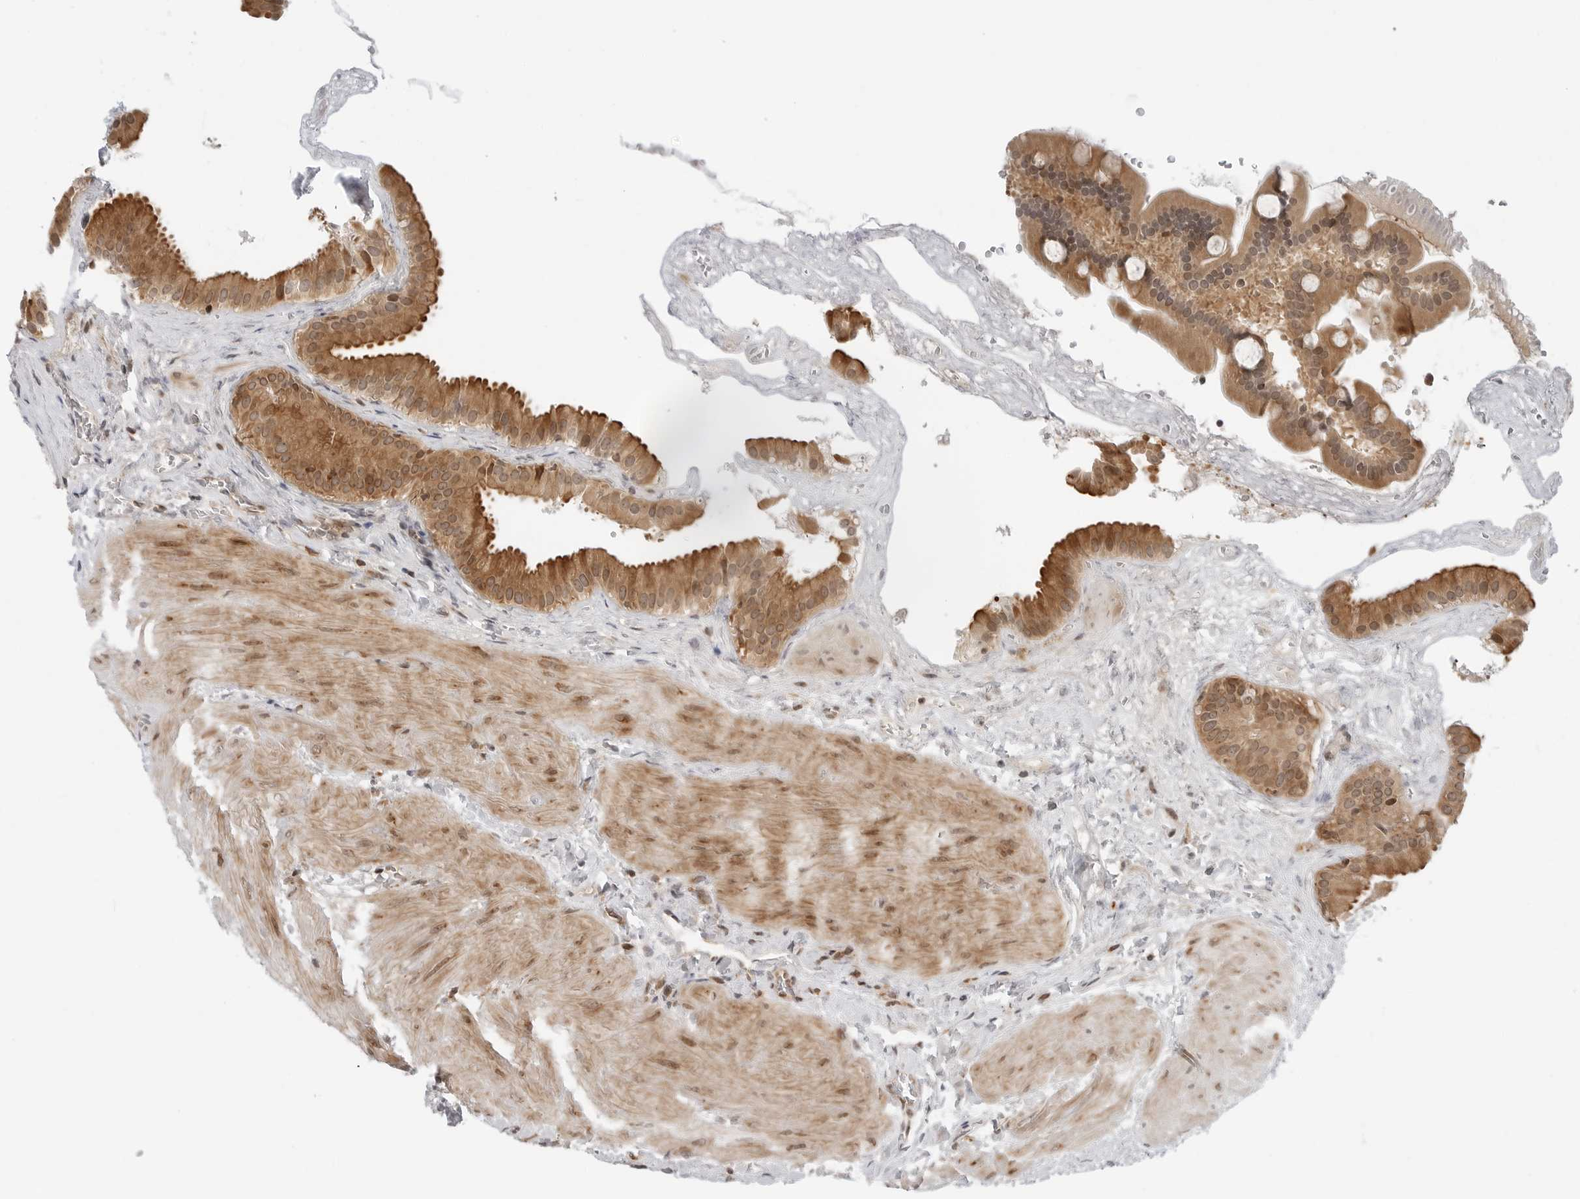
{"staining": {"intensity": "strong", "quantity": ">75%", "location": "cytoplasmic/membranous"}, "tissue": "gallbladder", "cell_type": "Glandular cells", "image_type": "normal", "snomed": [{"axis": "morphology", "description": "Normal tissue, NOS"}, {"axis": "topography", "description": "Gallbladder"}], "caption": "Immunohistochemical staining of benign gallbladder displays strong cytoplasmic/membranous protein staining in approximately >75% of glandular cells. Nuclei are stained in blue.", "gene": "TIPRL", "patient": {"sex": "male", "age": 55}}